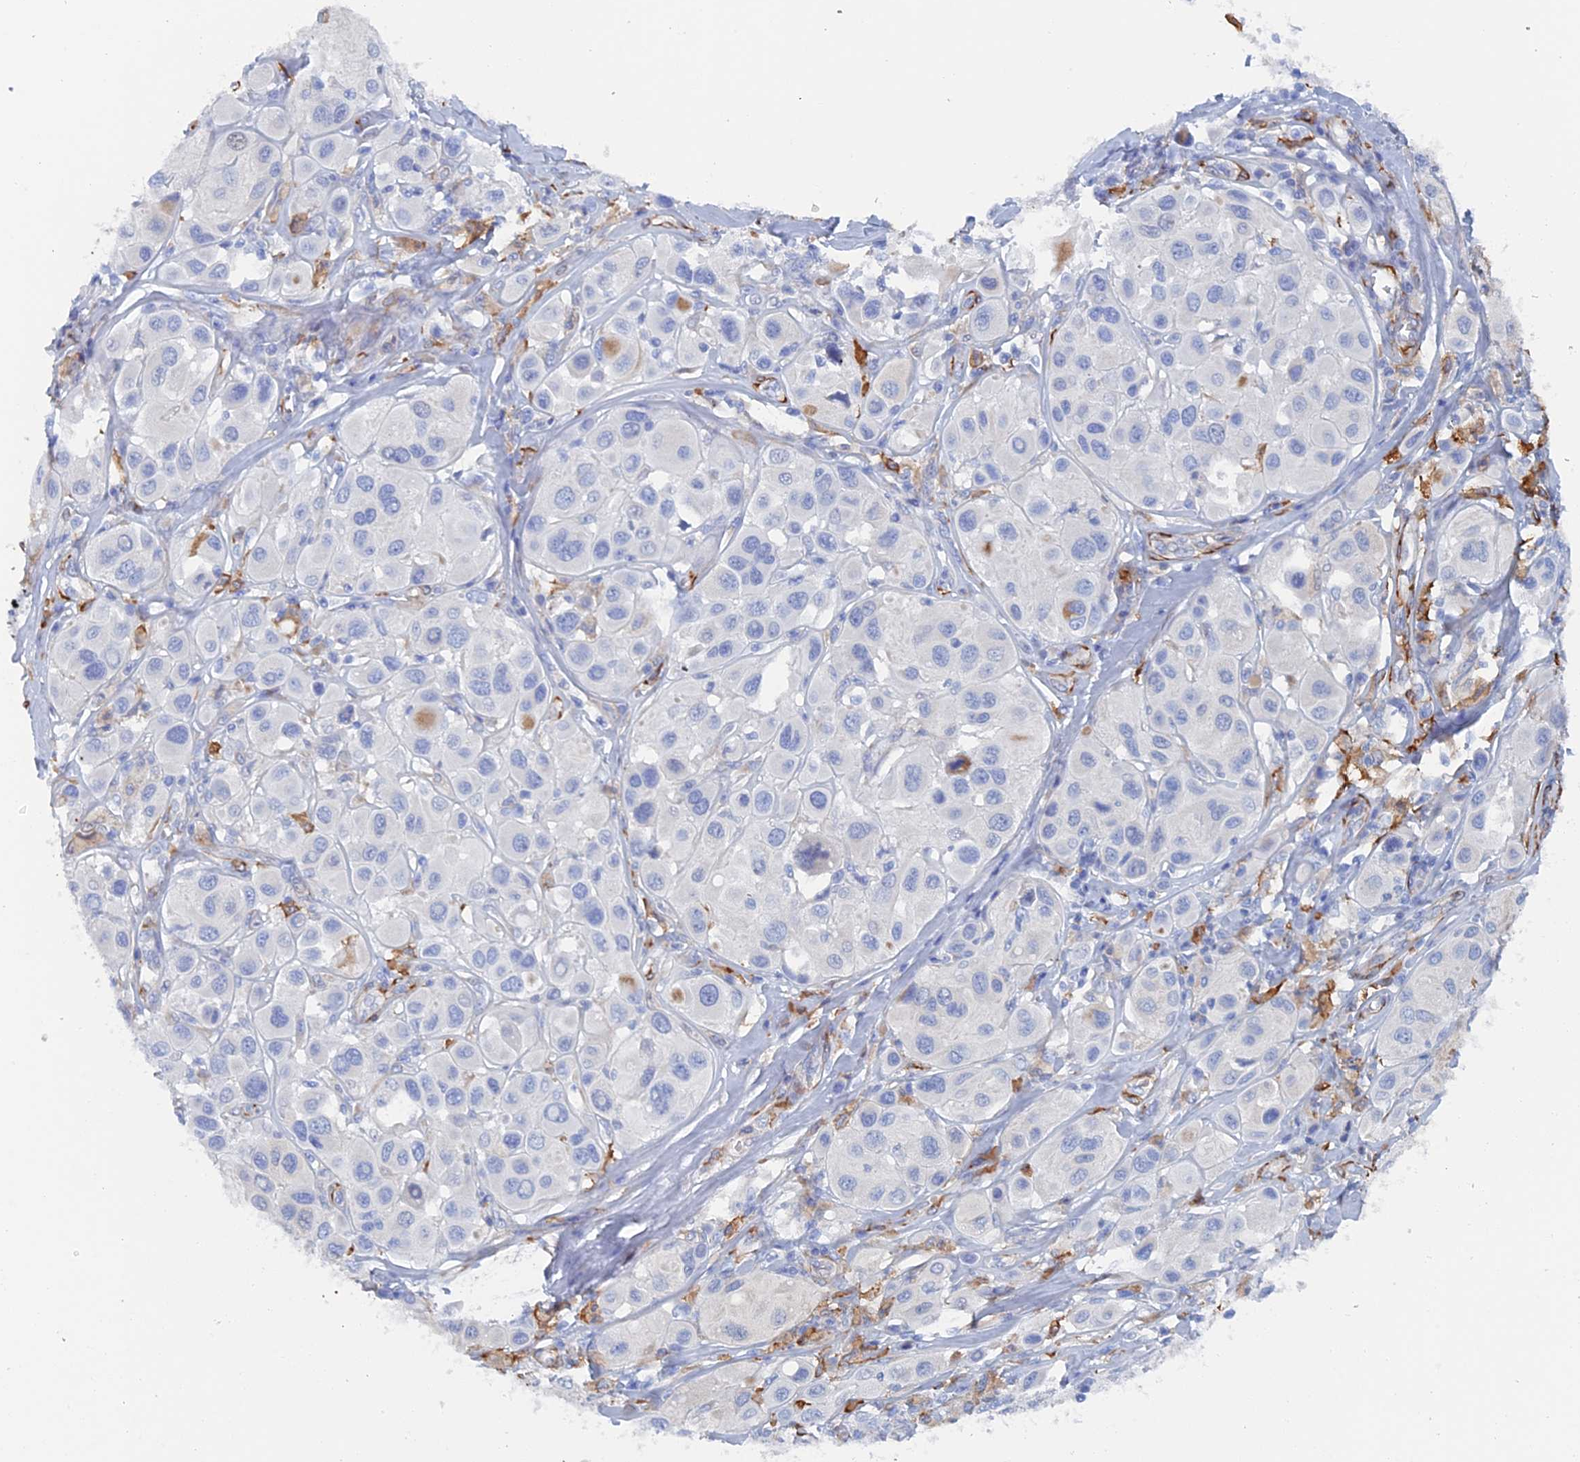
{"staining": {"intensity": "negative", "quantity": "none", "location": "none"}, "tissue": "melanoma", "cell_type": "Tumor cells", "image_type": "cancer", "snomed": [{"axis": "morphology", "description": "Malignant melanoma, Metastatic site"}, {"axis": "topography", "description": "Skin"}], "caption": "Histopathology image shows no protein positivity in tumor cells of melanoma tissue.", "gene": "COG7", "patient": {"sex": "male", "age": 41}}